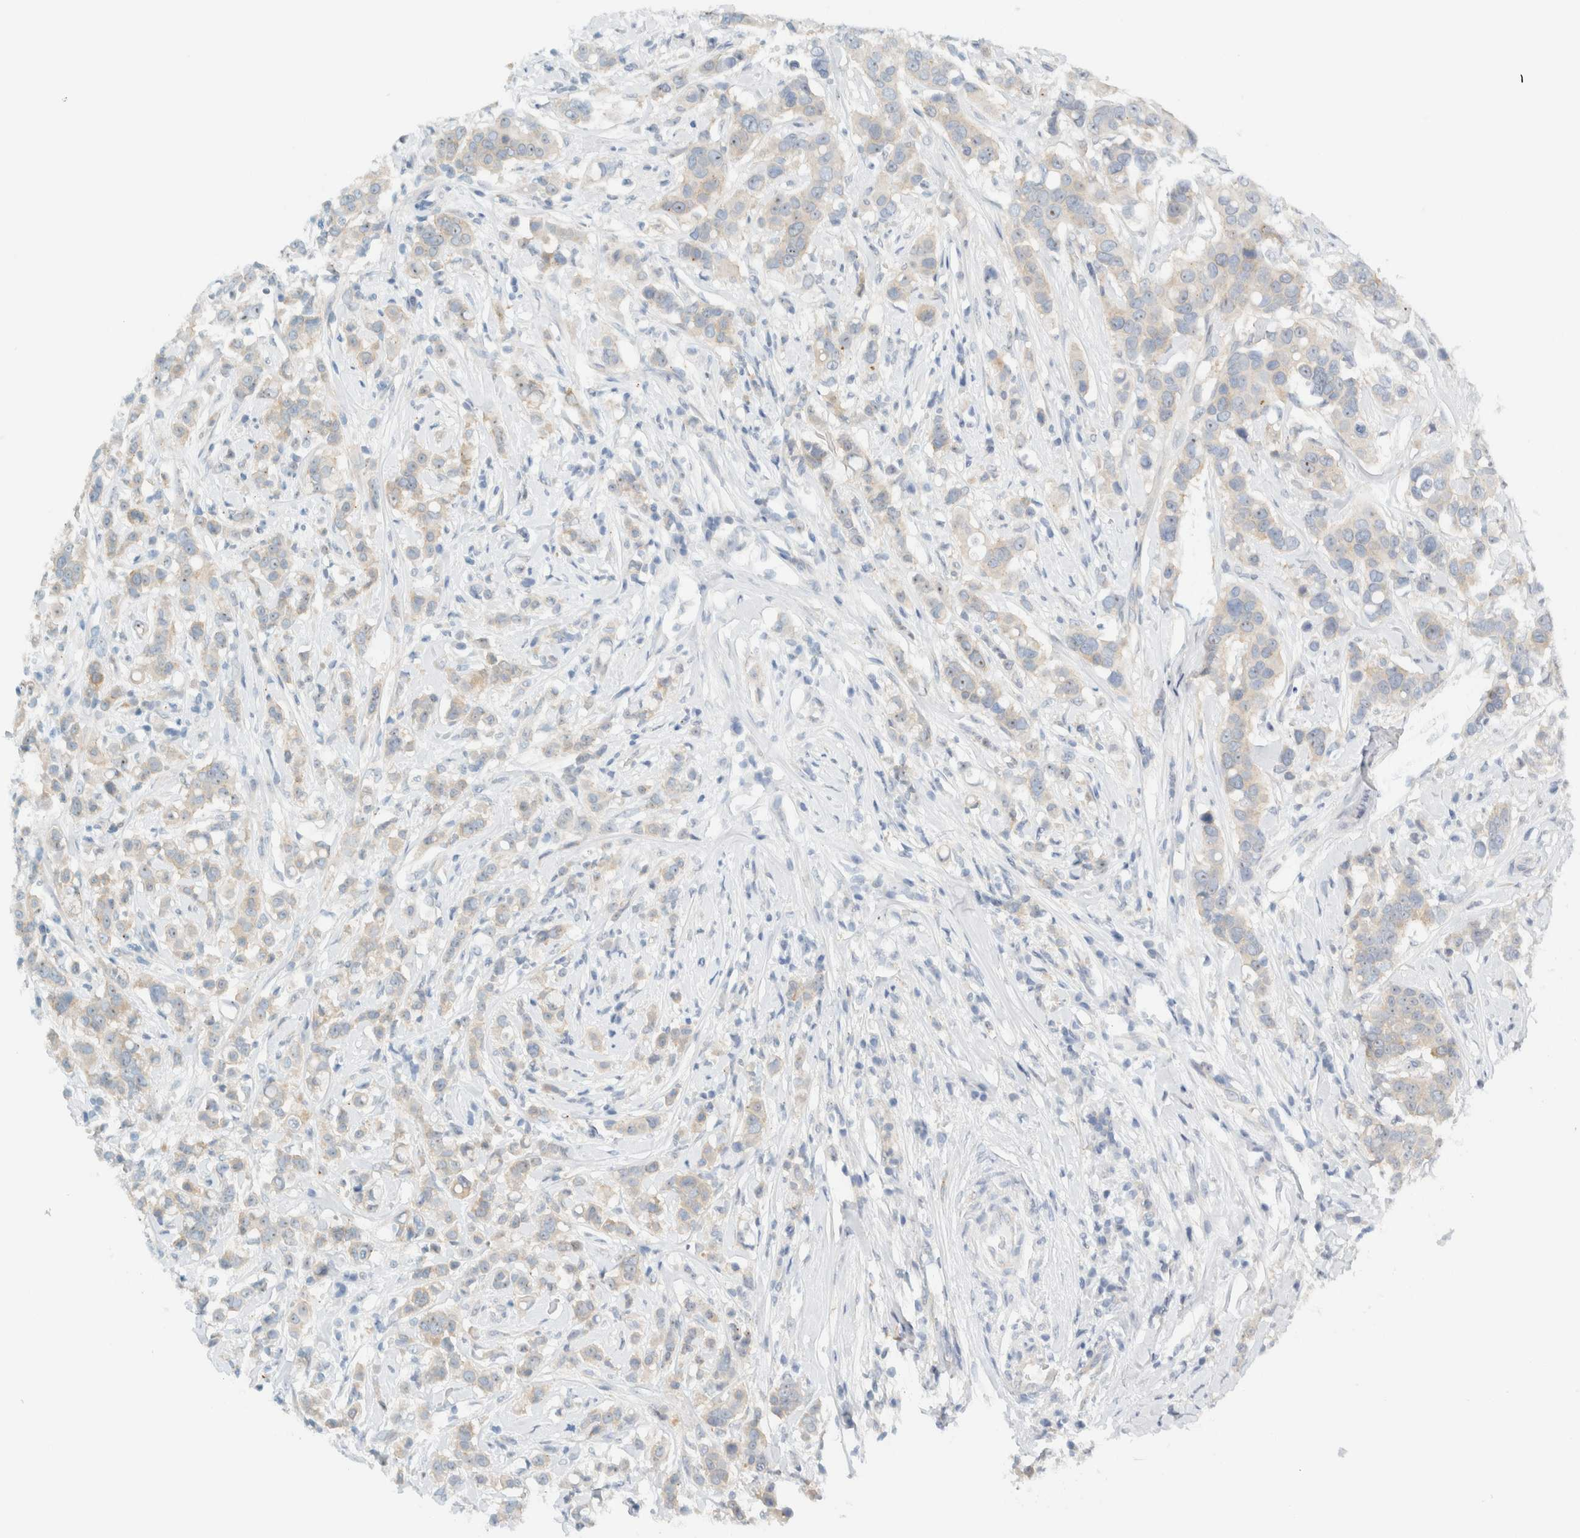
{"staining": {"intensity": "weak", "quantity": "25%-75%", "location": "cytoplasmic/membranous,nuclear"}, "tissue": "breast cancer", "cell_type": "Tumor cells", "image_type": "cancer", "snomed": [{"axis": "morphology", "description": "Duct carcinoma"}, {"axis": "topography", "description": "Breast"}], "caption": "Protein expression analysis of human breast cancer (intraductal carcinoma) reveals weak cytoplasmic/membranous and nuclear positivity in about 25%-75% of tumor cells.", "gene": "NDE1", "patient": {"sex": "female", "age": 27}}